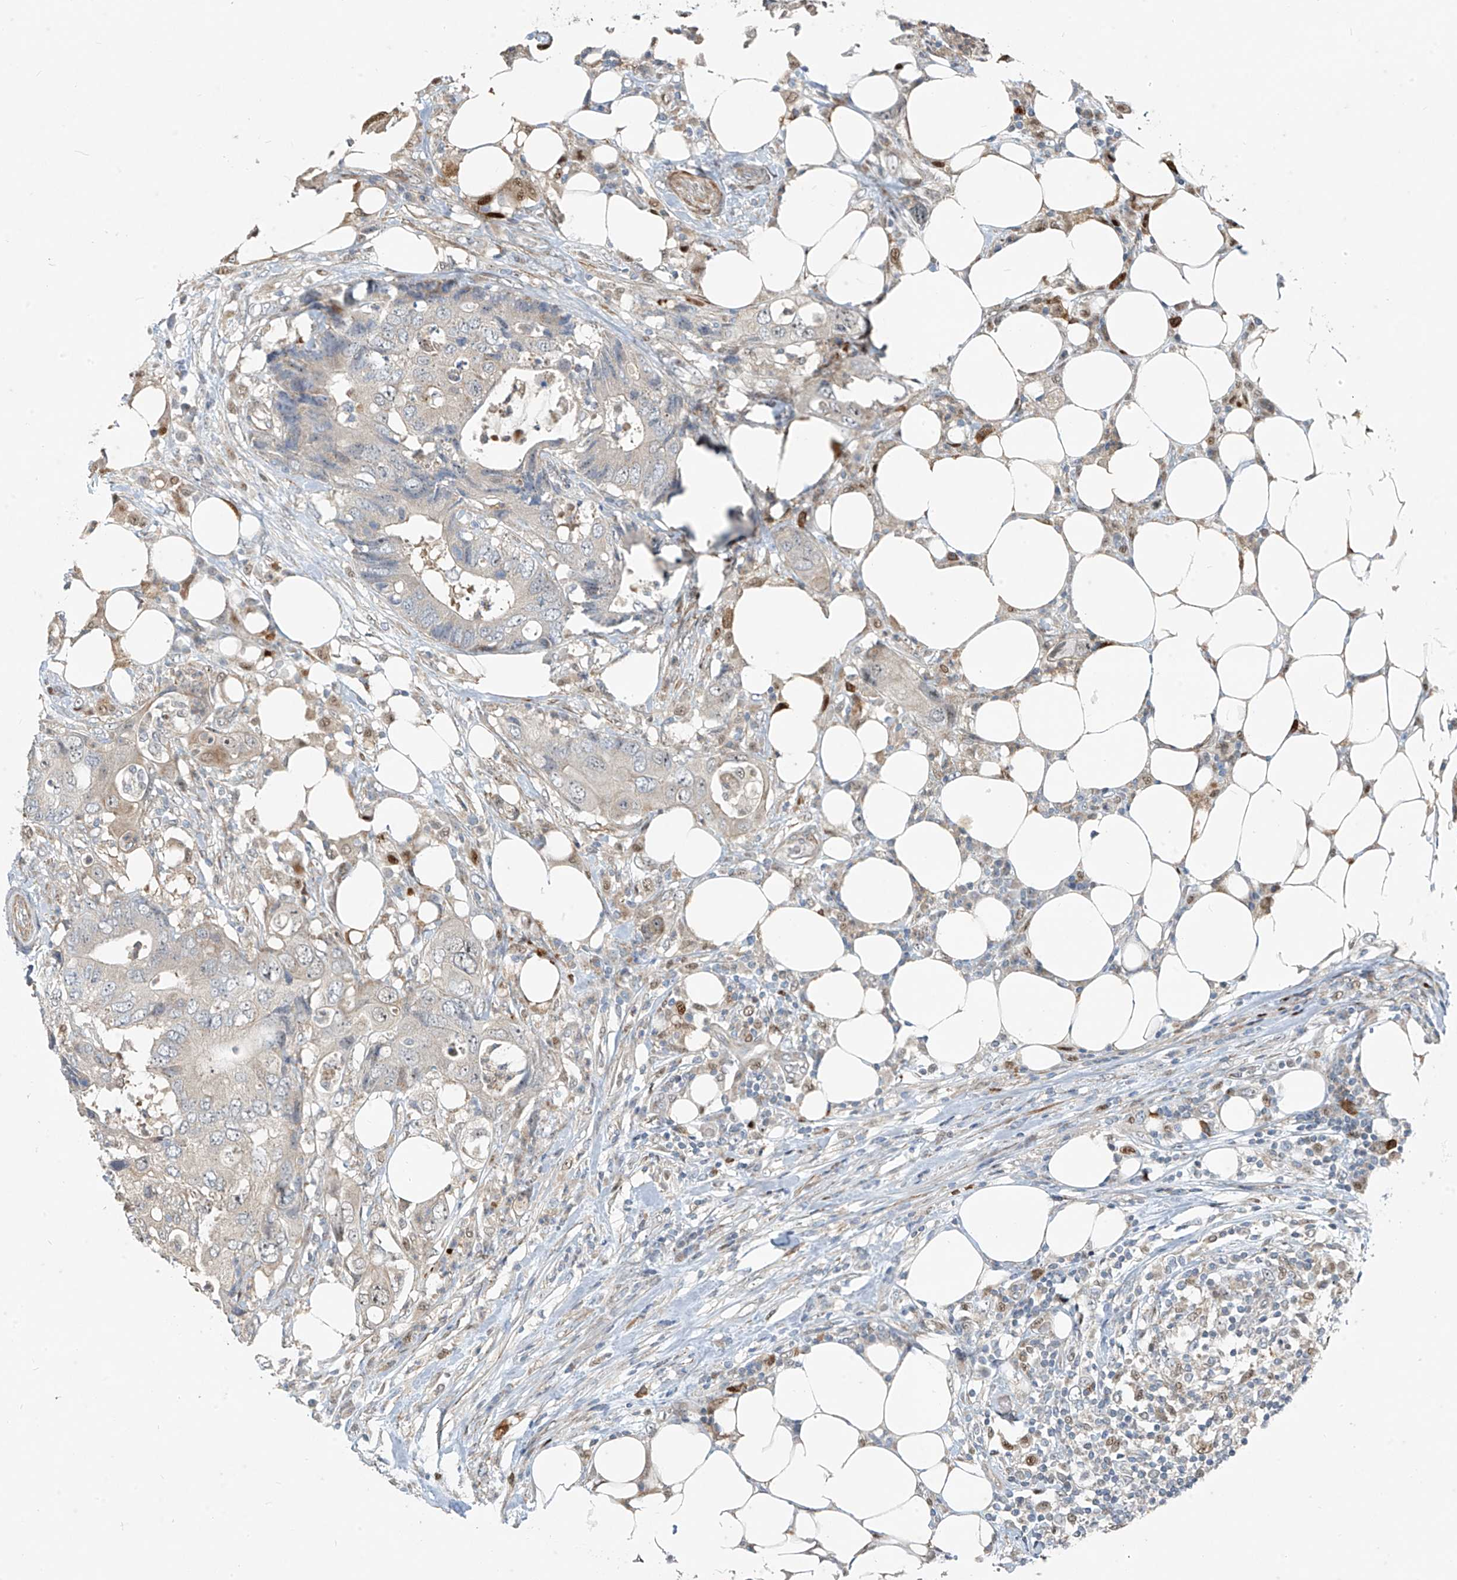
{"staining": {"intensity": "weak", "quantity": "<25%", "location": "cytoplasmic/membranous"}, "tissue": "colorectal cancer", "cell_type": "Tumor cells", "image_type": "cancer", "snomed": [{"axis": "morphology", "description": "Adenocarcinoma, NOS"}, {"axis": "topography", "description": "Colon"}], "caption": "Tumor cells are negative for protein expression in human adenocarcinoma (colorectal).", "gene": "PPCS", "patient": {"sex": "male", "age": 71}}